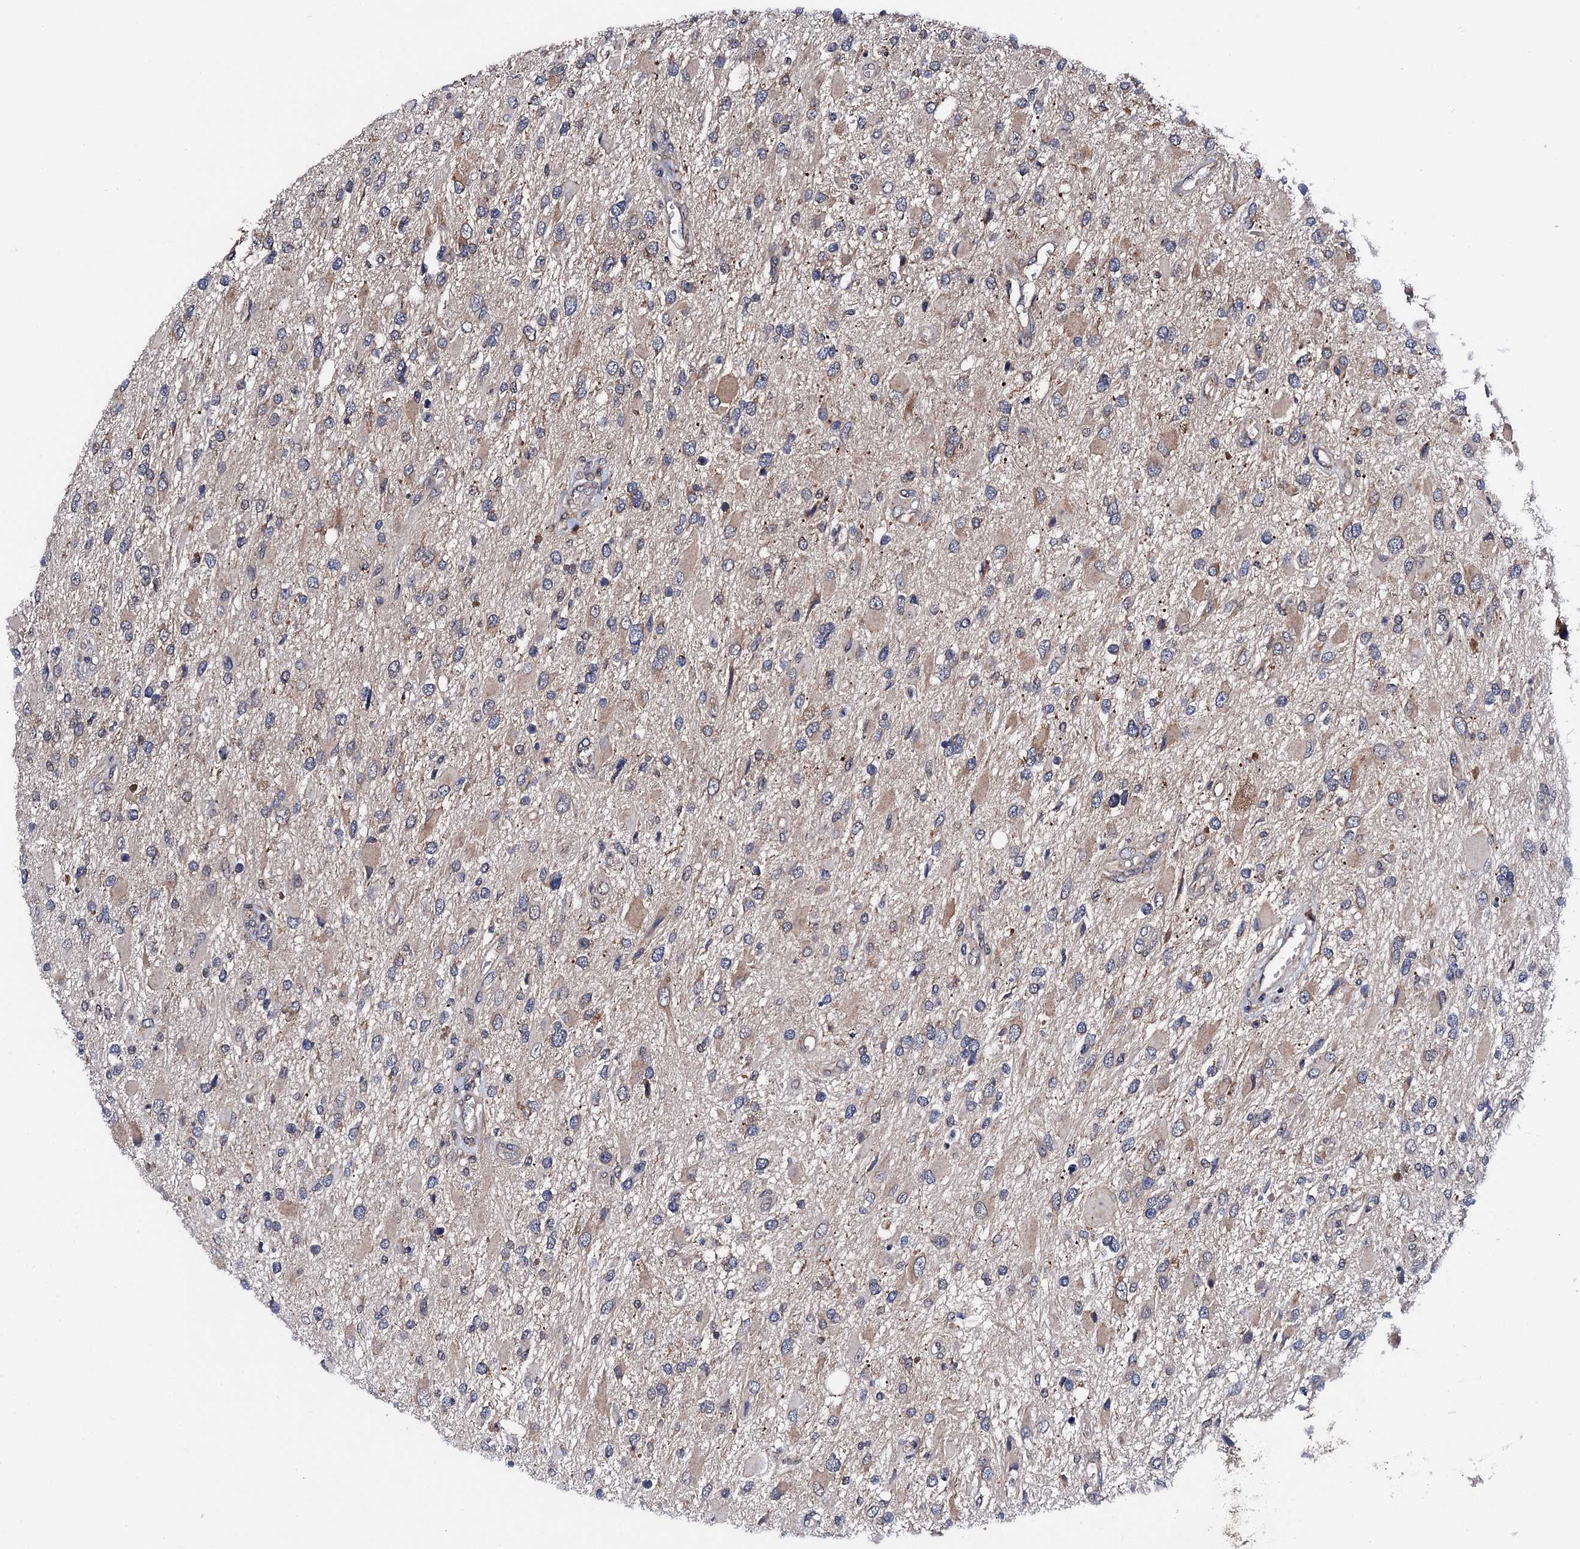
{"staining": {"intensity": "weak", "quantity": "25%-75%", "location": "cytoplasmic/membranous"}, "tissue": "glioma", "cell_type": "Tumor cells", "image_type": "cancer", "snomed": [{"axis": "morphology", "description": "Glioma, malignant, High grade"}, {"axis": "topography", "description": "Brain"}], "caption": "Immunohistochemical staining of malignant high-grade glioma reveals low levels of weak cytoplasmic/membranous positivity in approximately 25%-75% of tumor cells.", "gene": "IP6K1", "patient": {"sex": "male", "age": 53}}